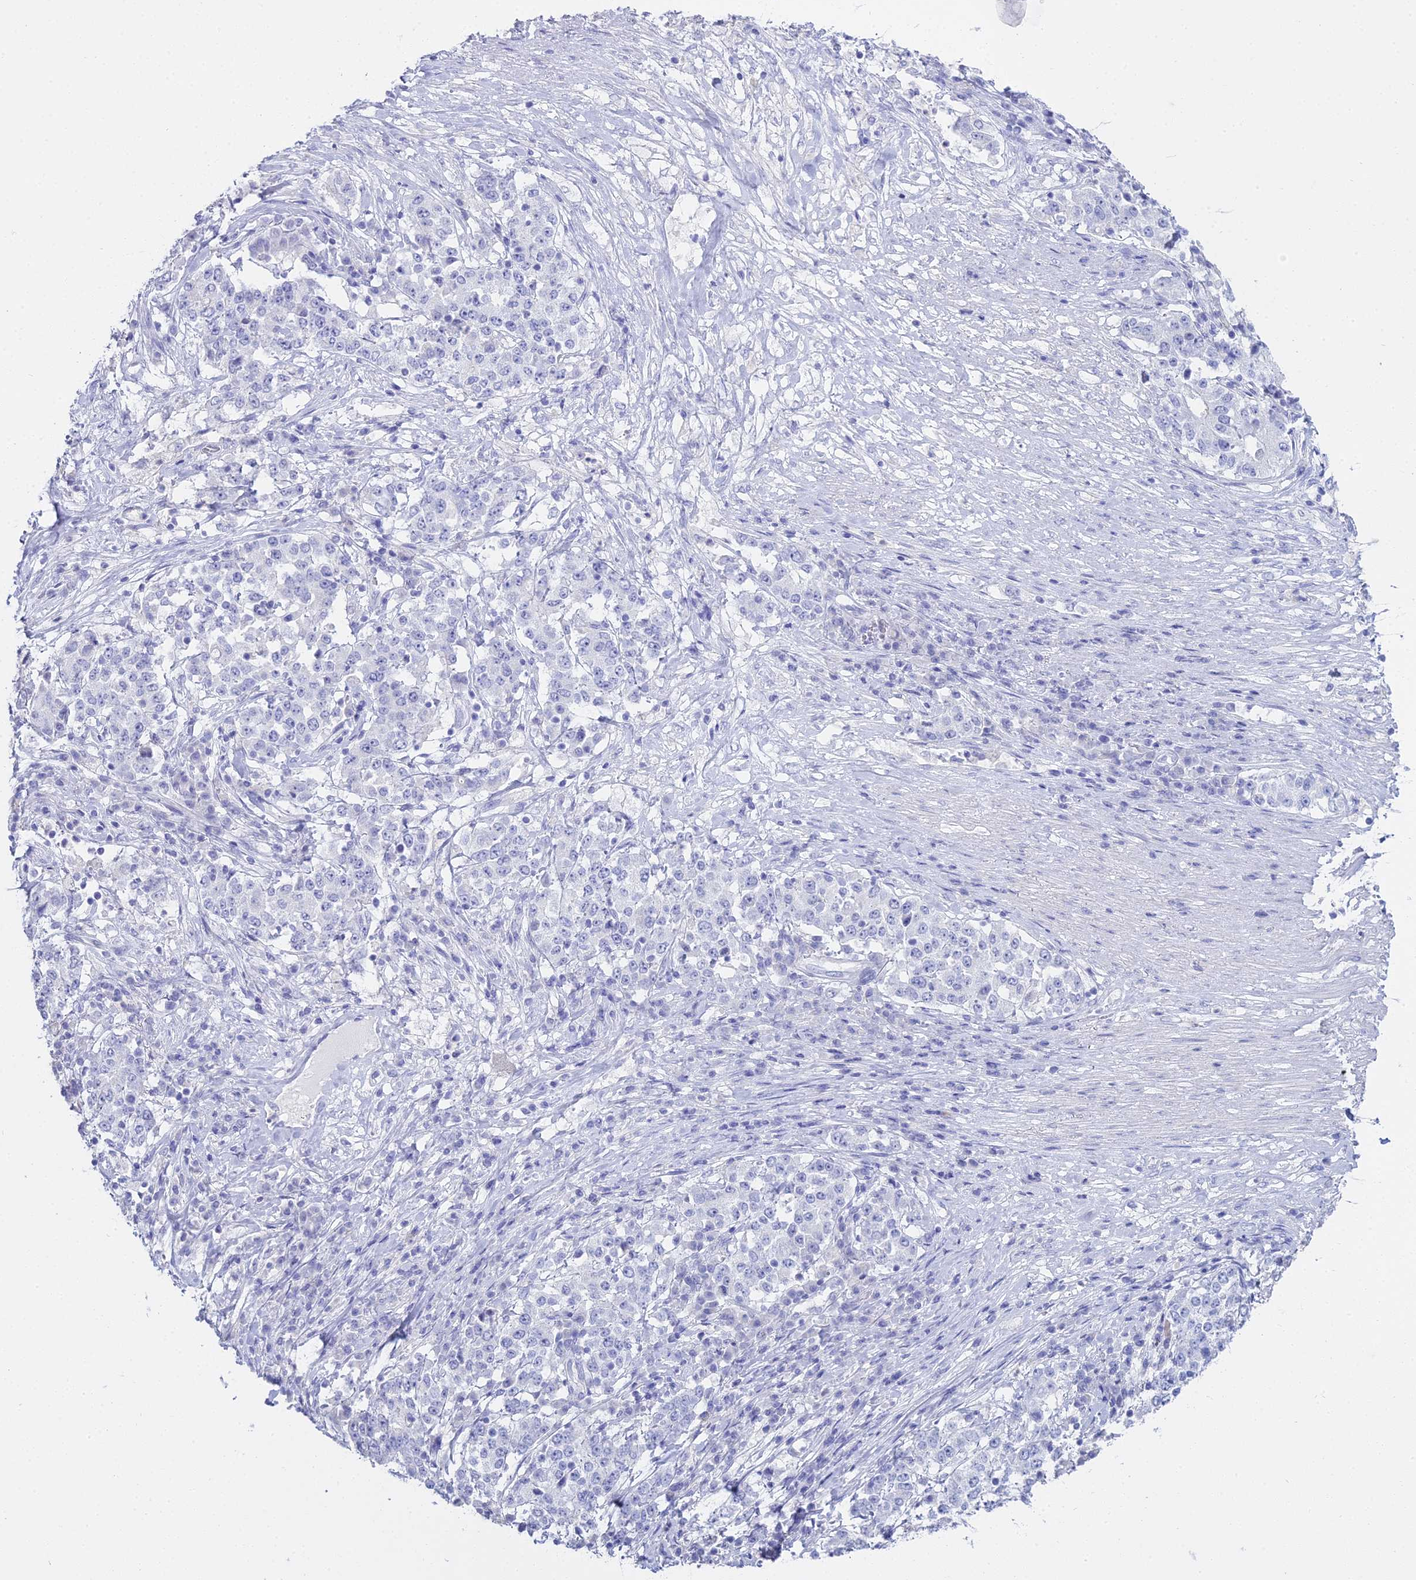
{"staining": {"intensity": "negative", "quantity": "none", "location": "none"}, "tissue": "stomach cancer", "cell_type": "Tumor cells", "image_type": "cancer", "snomed": [{"axis": "morphology", "description": "Adenocarcinoma, NOS"}, {"axis": "topography", "description": "Stomach"}], "caption": "Tumor cells are negative for brown protein staining in stomach cancer.", "gene": "S100A7", "patient": {"sex": "male", "age": 59}}